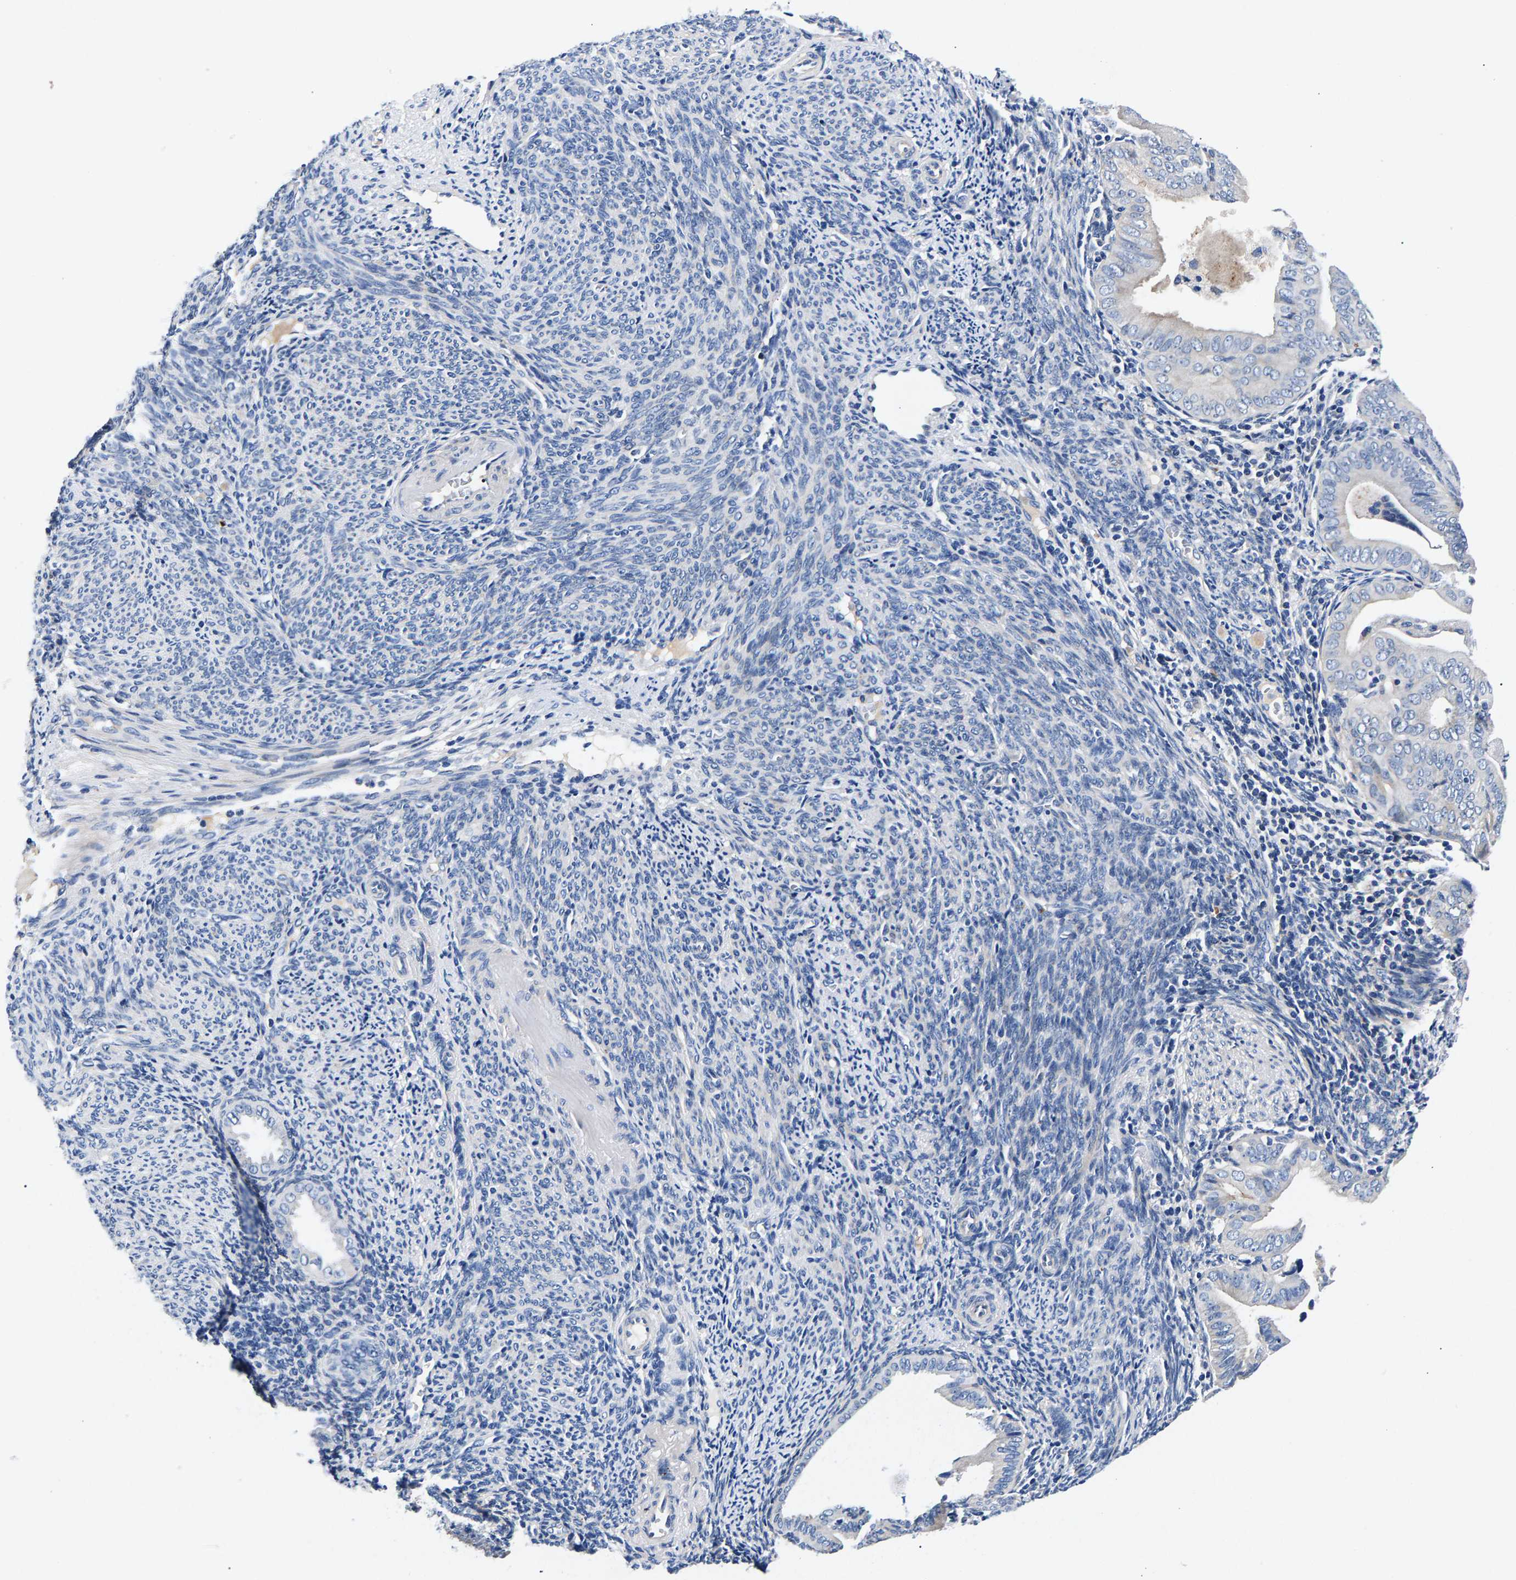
{"staining": {"intensity": "negative", "quantity": "none", "location": "none"}, "tissue": "endometrial cancer", "cell_type": "Tumor cells", "image_type": "cancer", "snomed": [{"axis": "morphology", "description": "Adenocarcinoma, NOS"}, {"axis": "topography", "description": "Endometrium"}], "caption": "The micrograph demonstrates no significant positivity in tumor cells of adenocarcinoma (endometrial).", "gene": "P2RY4", "patient": {"sex": "female", "age": 58}}